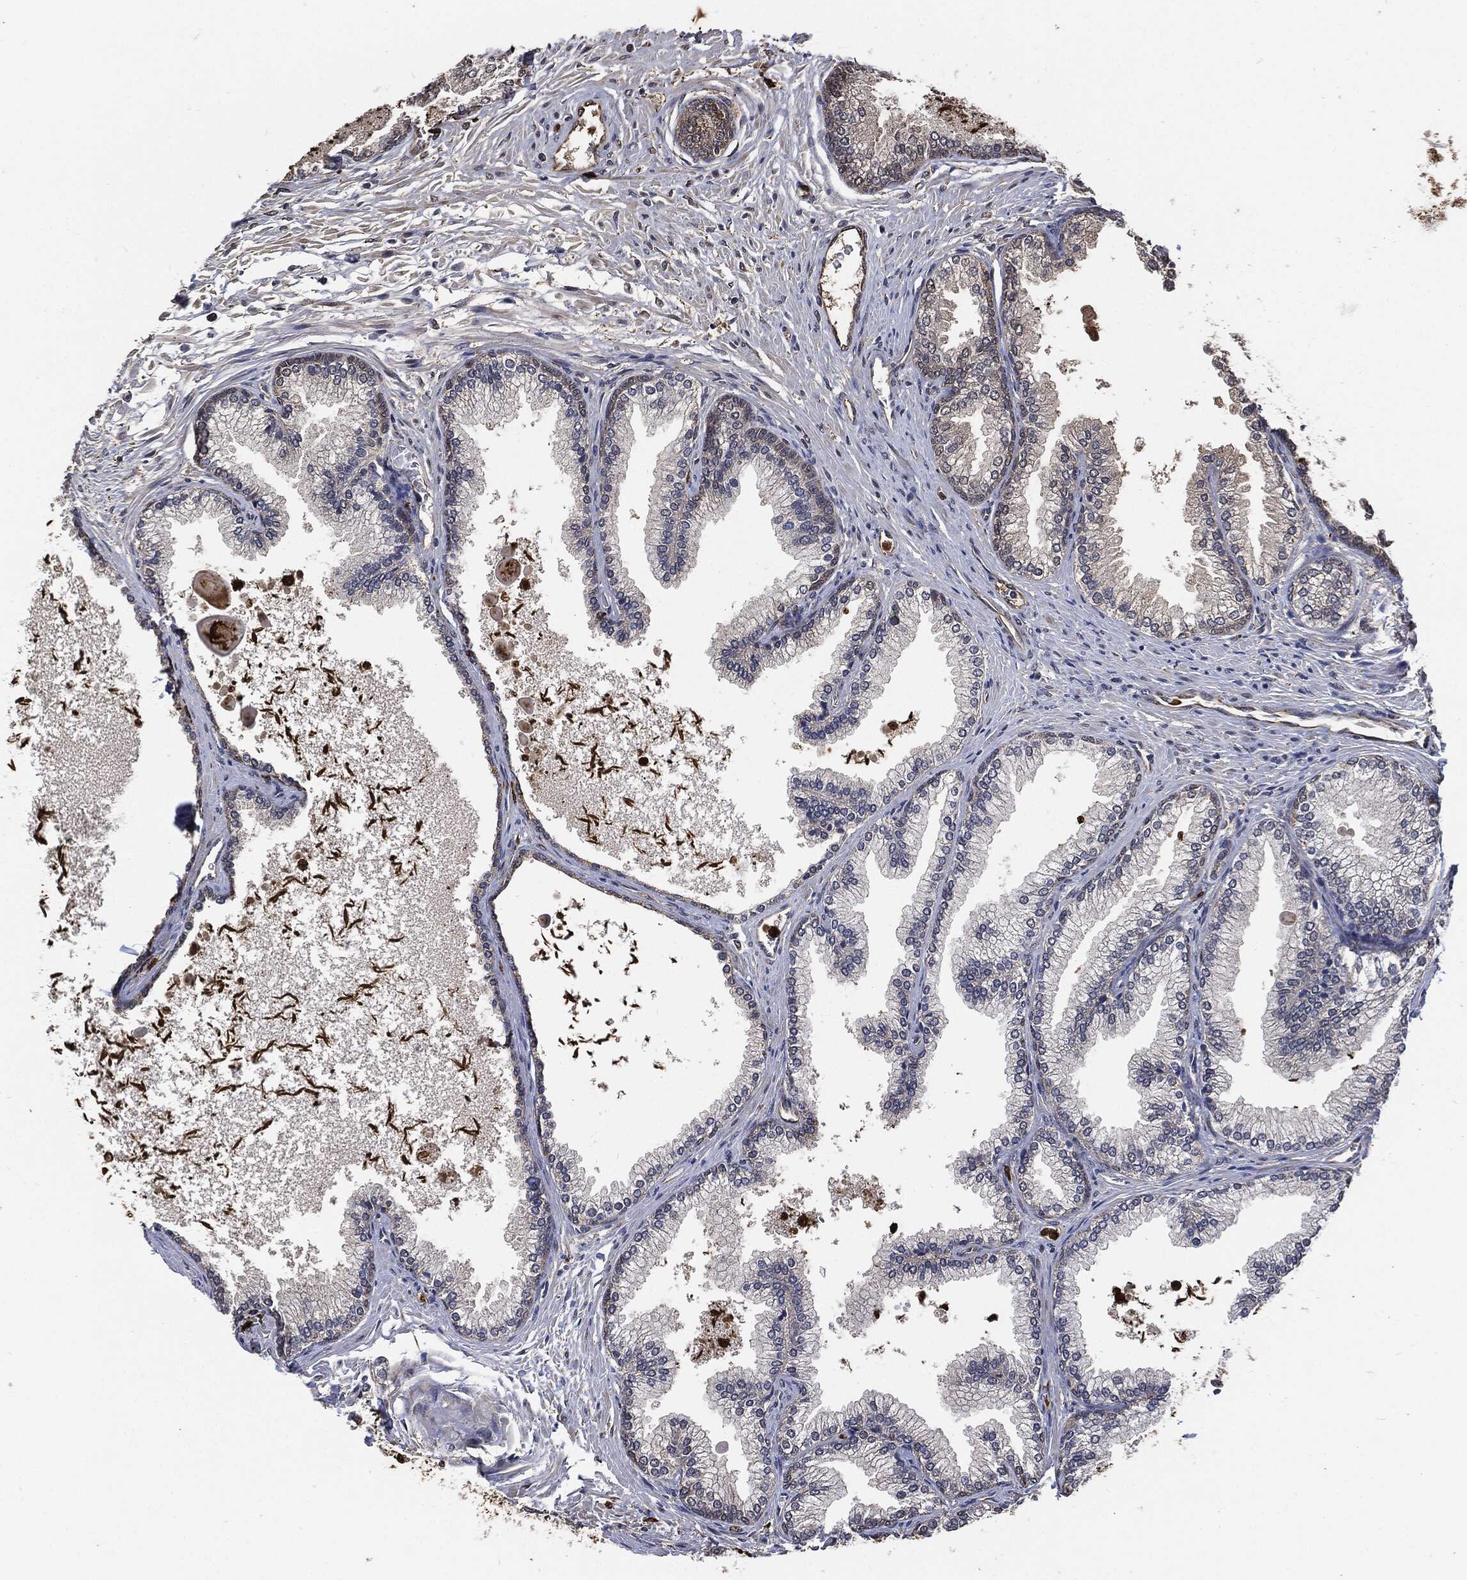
{"staining": {"intensity": "moderate", "quantity": ">75%", "location": "cytoplasmic/membranous"}, "tissue": "prostate", "cell_type": "Glandular cells", "image_type": "normal", "snomed": [{"axis": "morphology", "description": "Normal tissue, NOS"}, {"axis": "topography", "description": "Prostate"}], "caption": "Glandular cells exhibit medium levels of moderate cytoplasmic/membranous expression in approximately >75% of cells in benign human prostate. (DAB (3,3'-diaminobenzidine) IHC with brightfield microscopy, high magnification).", "gene": "S100A9", "patient": {"sex": "male", "age": 72}}